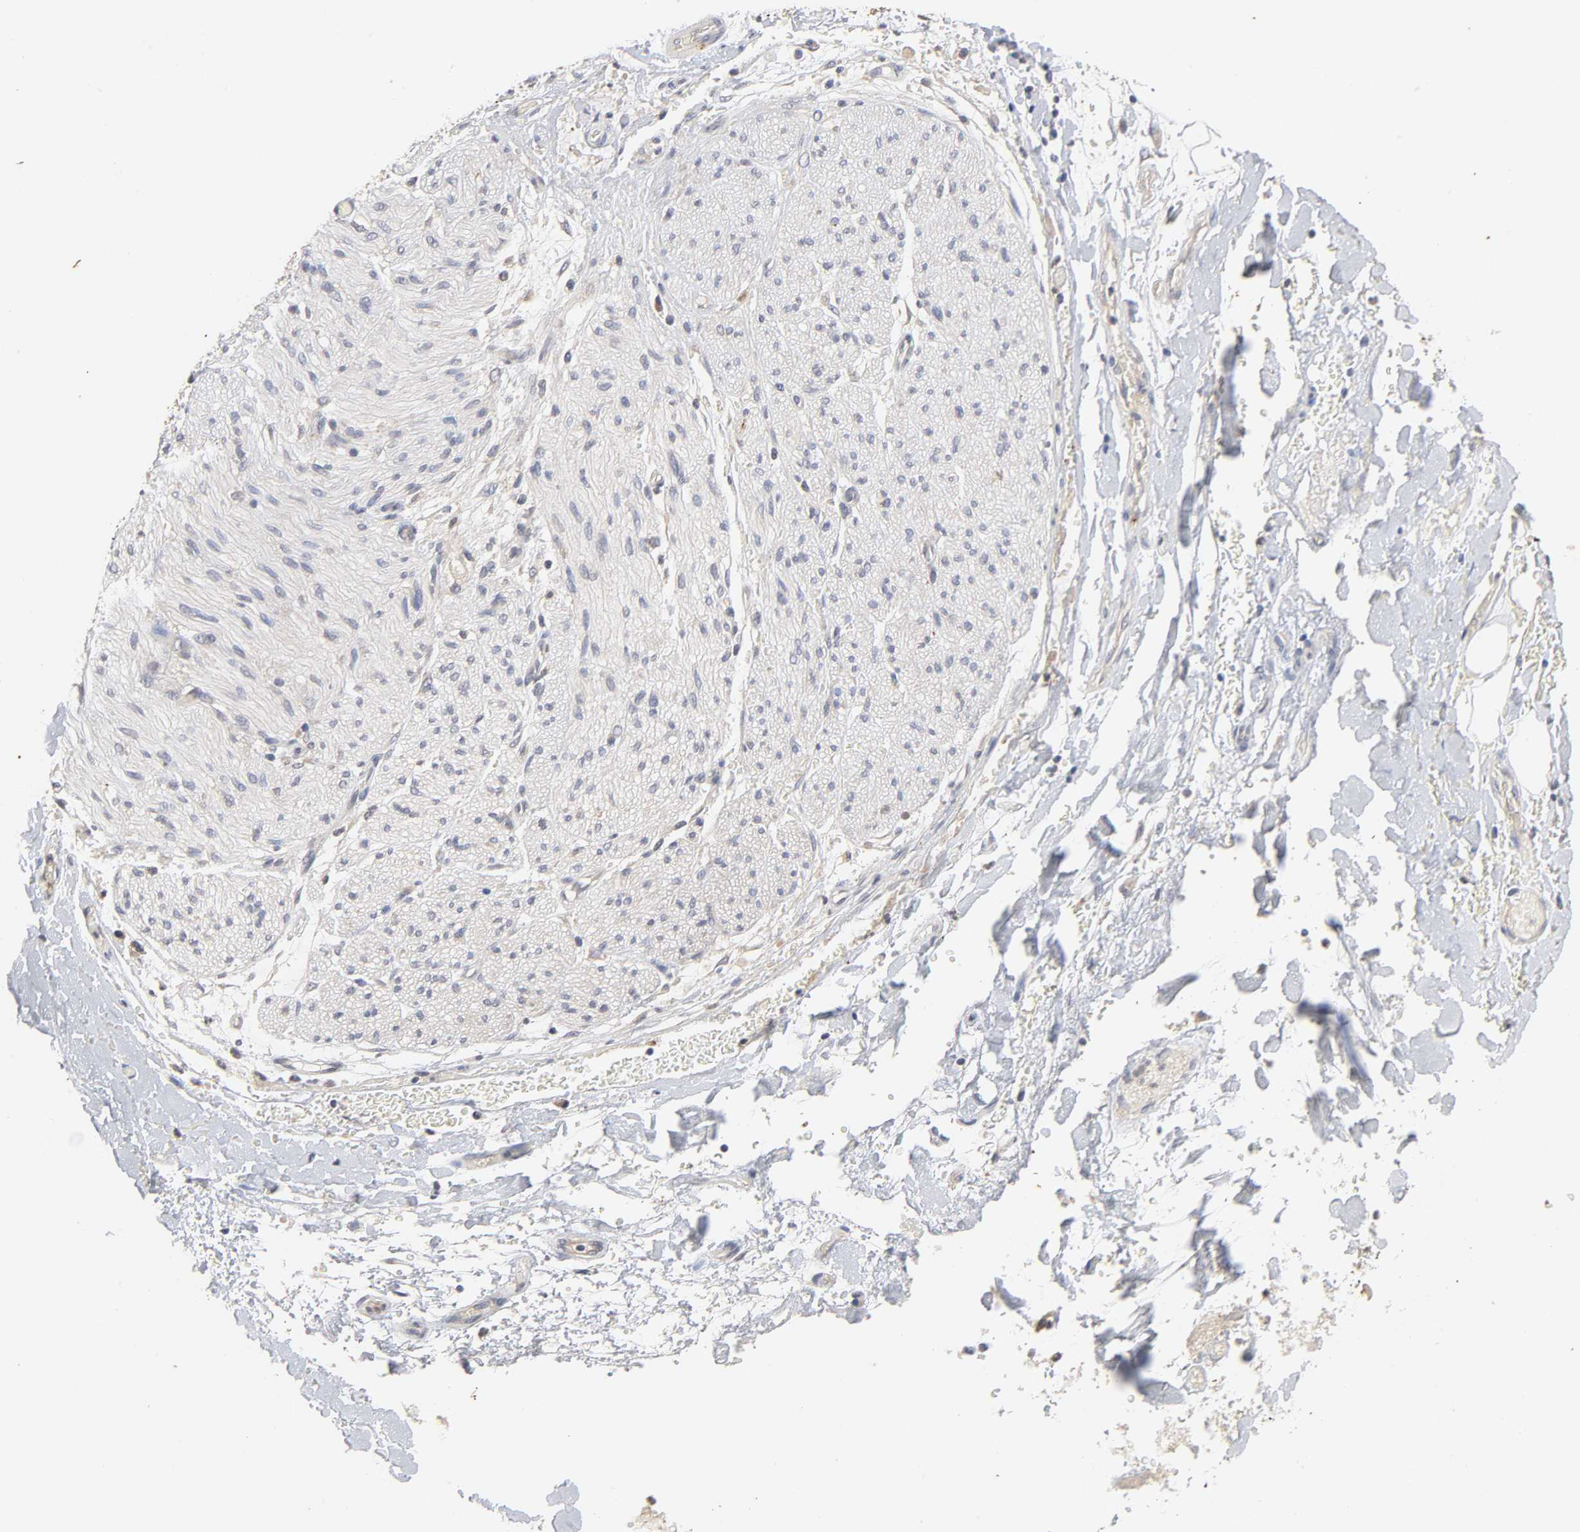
{"staining": {"intensity": "weak", "quantity": "25%-75%", "location": "cytoplasmic/membranous"}, "tissue": "adipose tissue", "cell_type": "Adipocytes", "image_type": "normal", "snomed": [{"axis": "morphology", "description": "Normal tissue, NOS"}, {"axis": "morphology", "description": "Cholangiocarcinoma"}, {"axis": "topography", "description": "Liver"}, {"axis": "topography", "description": "Peripheral nerve tissue"}], "caption": "This micrograph reveals IHC staining of unremarkable adipose tissue, with low weak cytoplasmic/membranous expression in approximately 25%-75% of adipocytes.", "gene": "CXADR", "patient": {"sex": "male", "age": 50}}